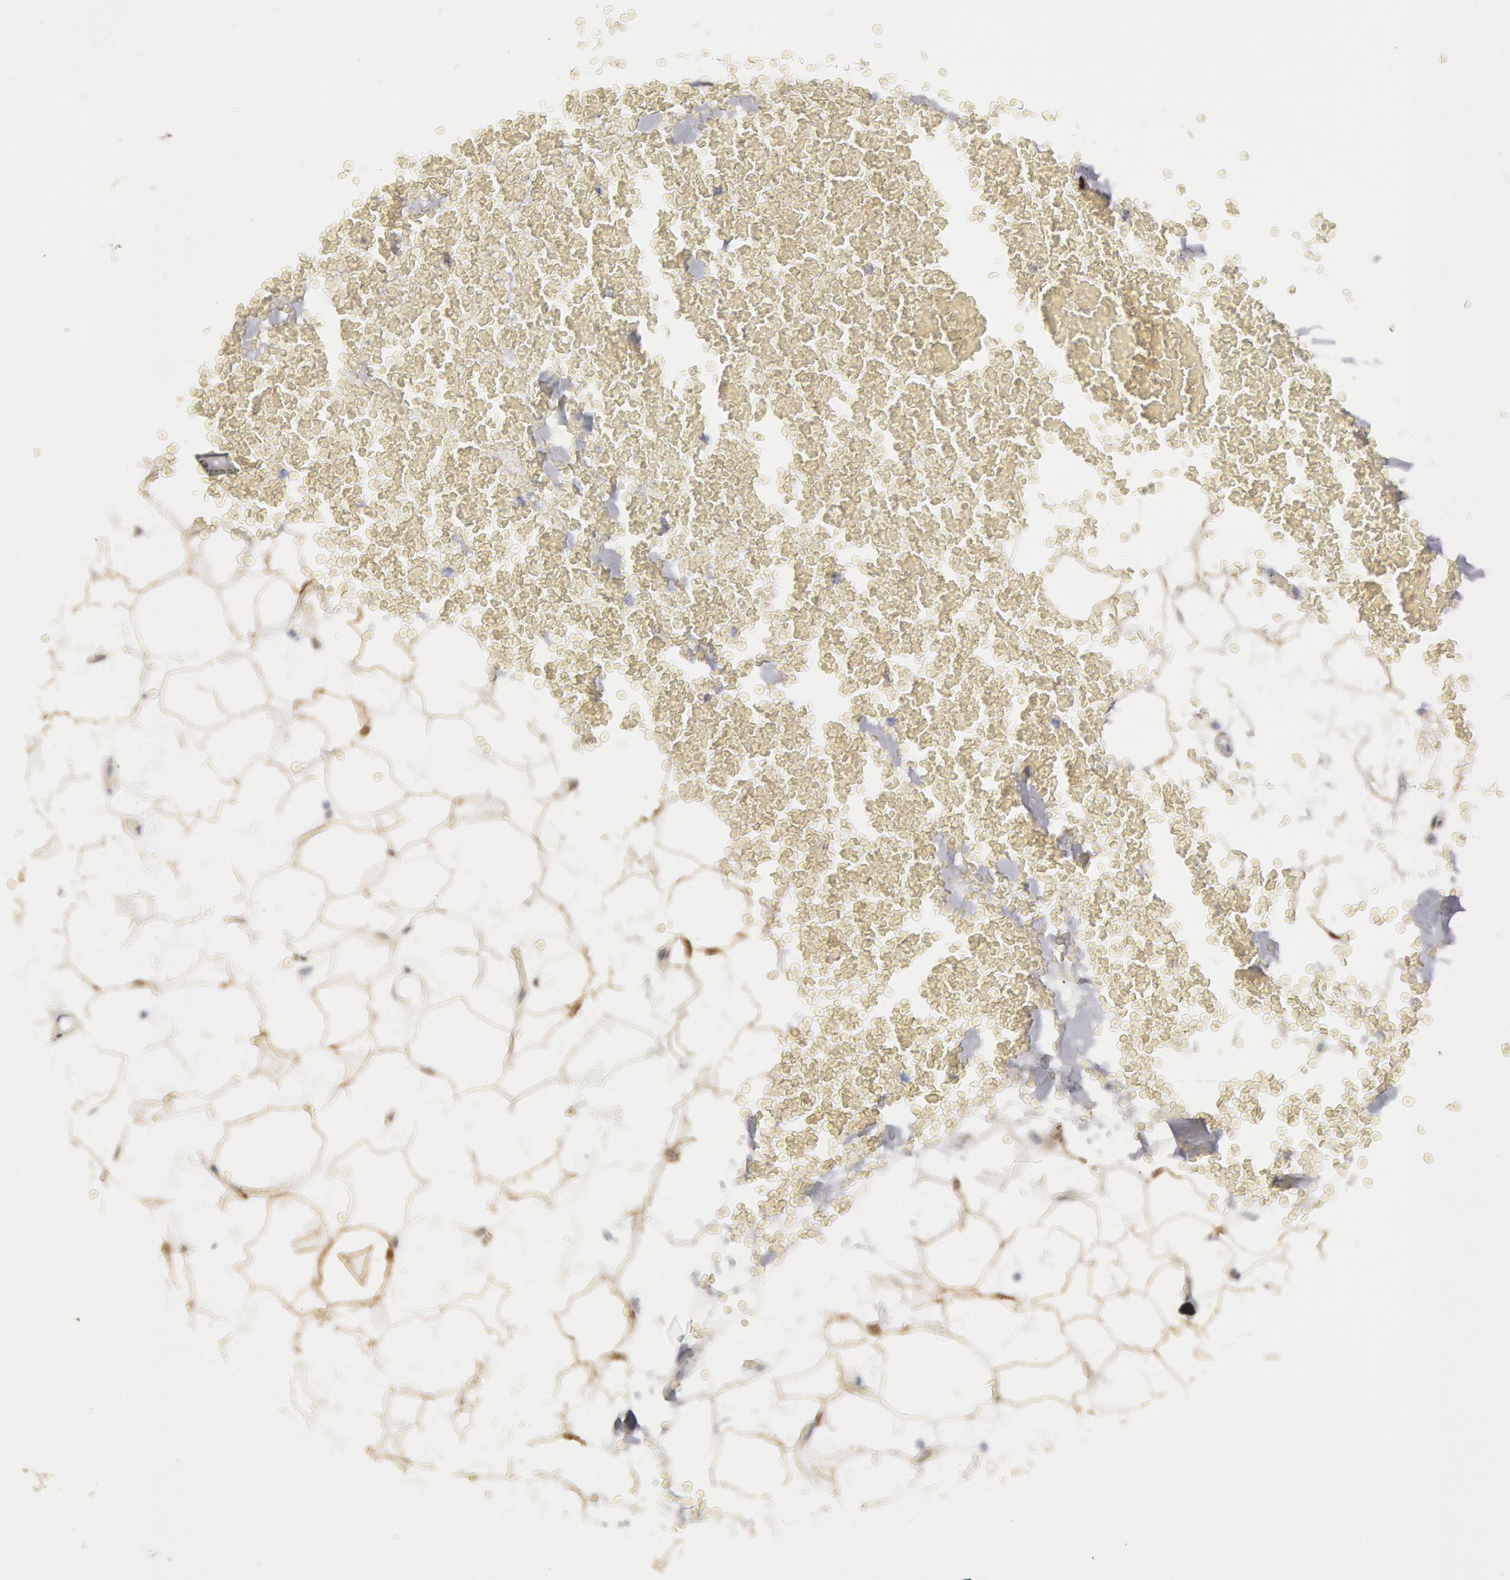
{"staining": {"intensity": "moderate", "quantity": ">75%", "location": "cytoplasmic/membranous"}, "tissue": "adipose tissue", "cell_type": "Adipocytes", "image_type": "normal", "snomed": [{"axis": "morphology", "description": "Normal tissue, NOS"}, {"axis": "morphology", "description": "Inflammation, NOS"}, {"axis": "topography", "description": "Lymph node"}, {"axis": "topography", "description": "Peripheral nerve tissue"}], "caption": "A medium amount of moderate cytoplasmic/membranous expression is appreciated in approximately >75% of adipocytes in unremarkable adipose tissue.", "gene": "FHL1", "patient": {"sex": "male", "age": 52}}